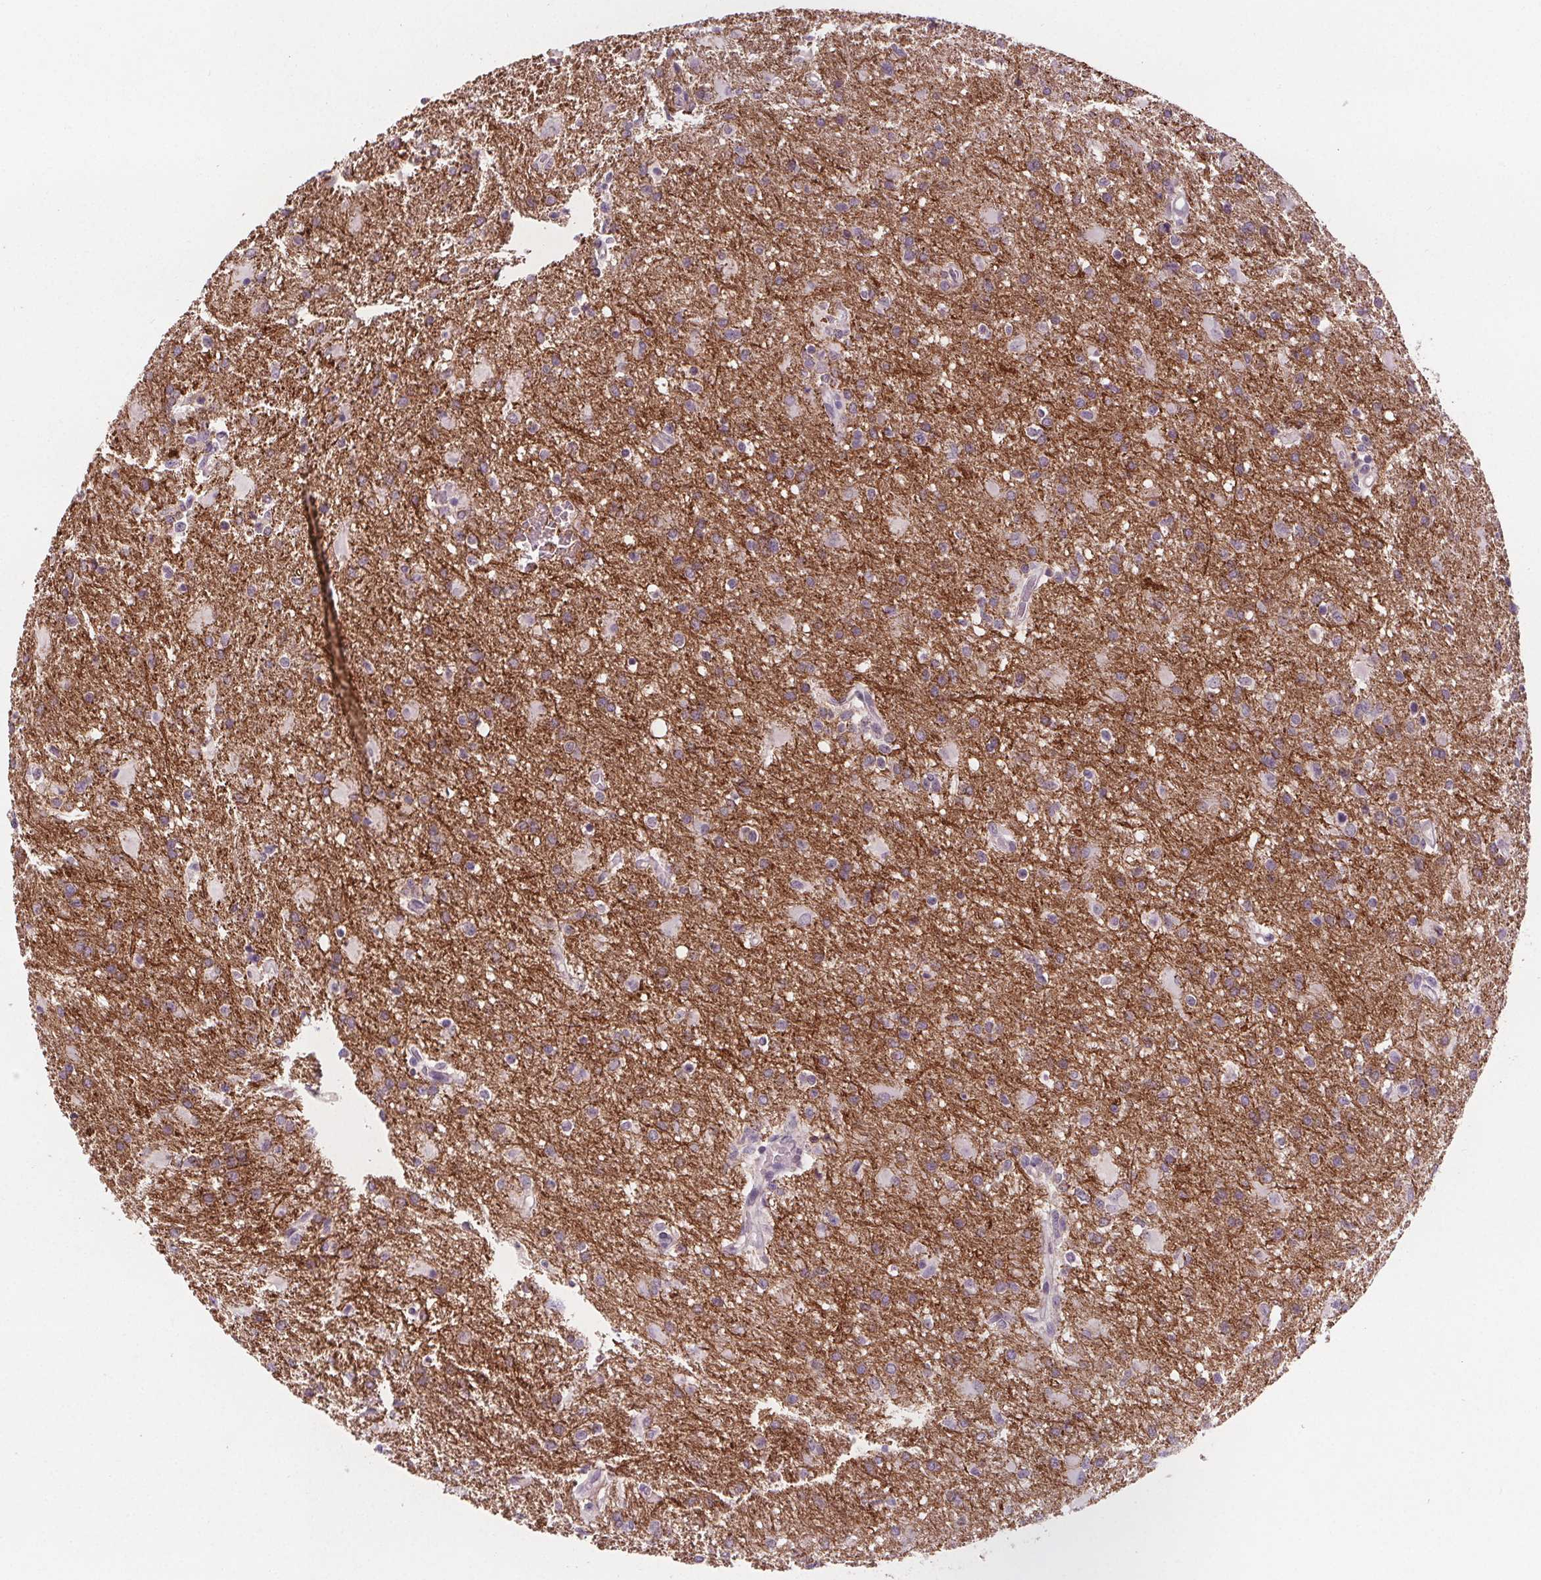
{"staining": {"intensity": "negative", "quantity": "none", "location": "none"}, "tissue": "glioma", "cell_type": "Tumor cells", "image_type": "cancer", "snomed": [{"axis": "morphology", "description": "Glioma, malignant, High grade"}, {"axis": "topography", "description": "Brain"}], "caption": "The micrograph demonstrates no staining of tumor cells in malignant glioma (high-grade).", "gene": "ATP1A1", "patient": {"sex": "male", "age": 68}}